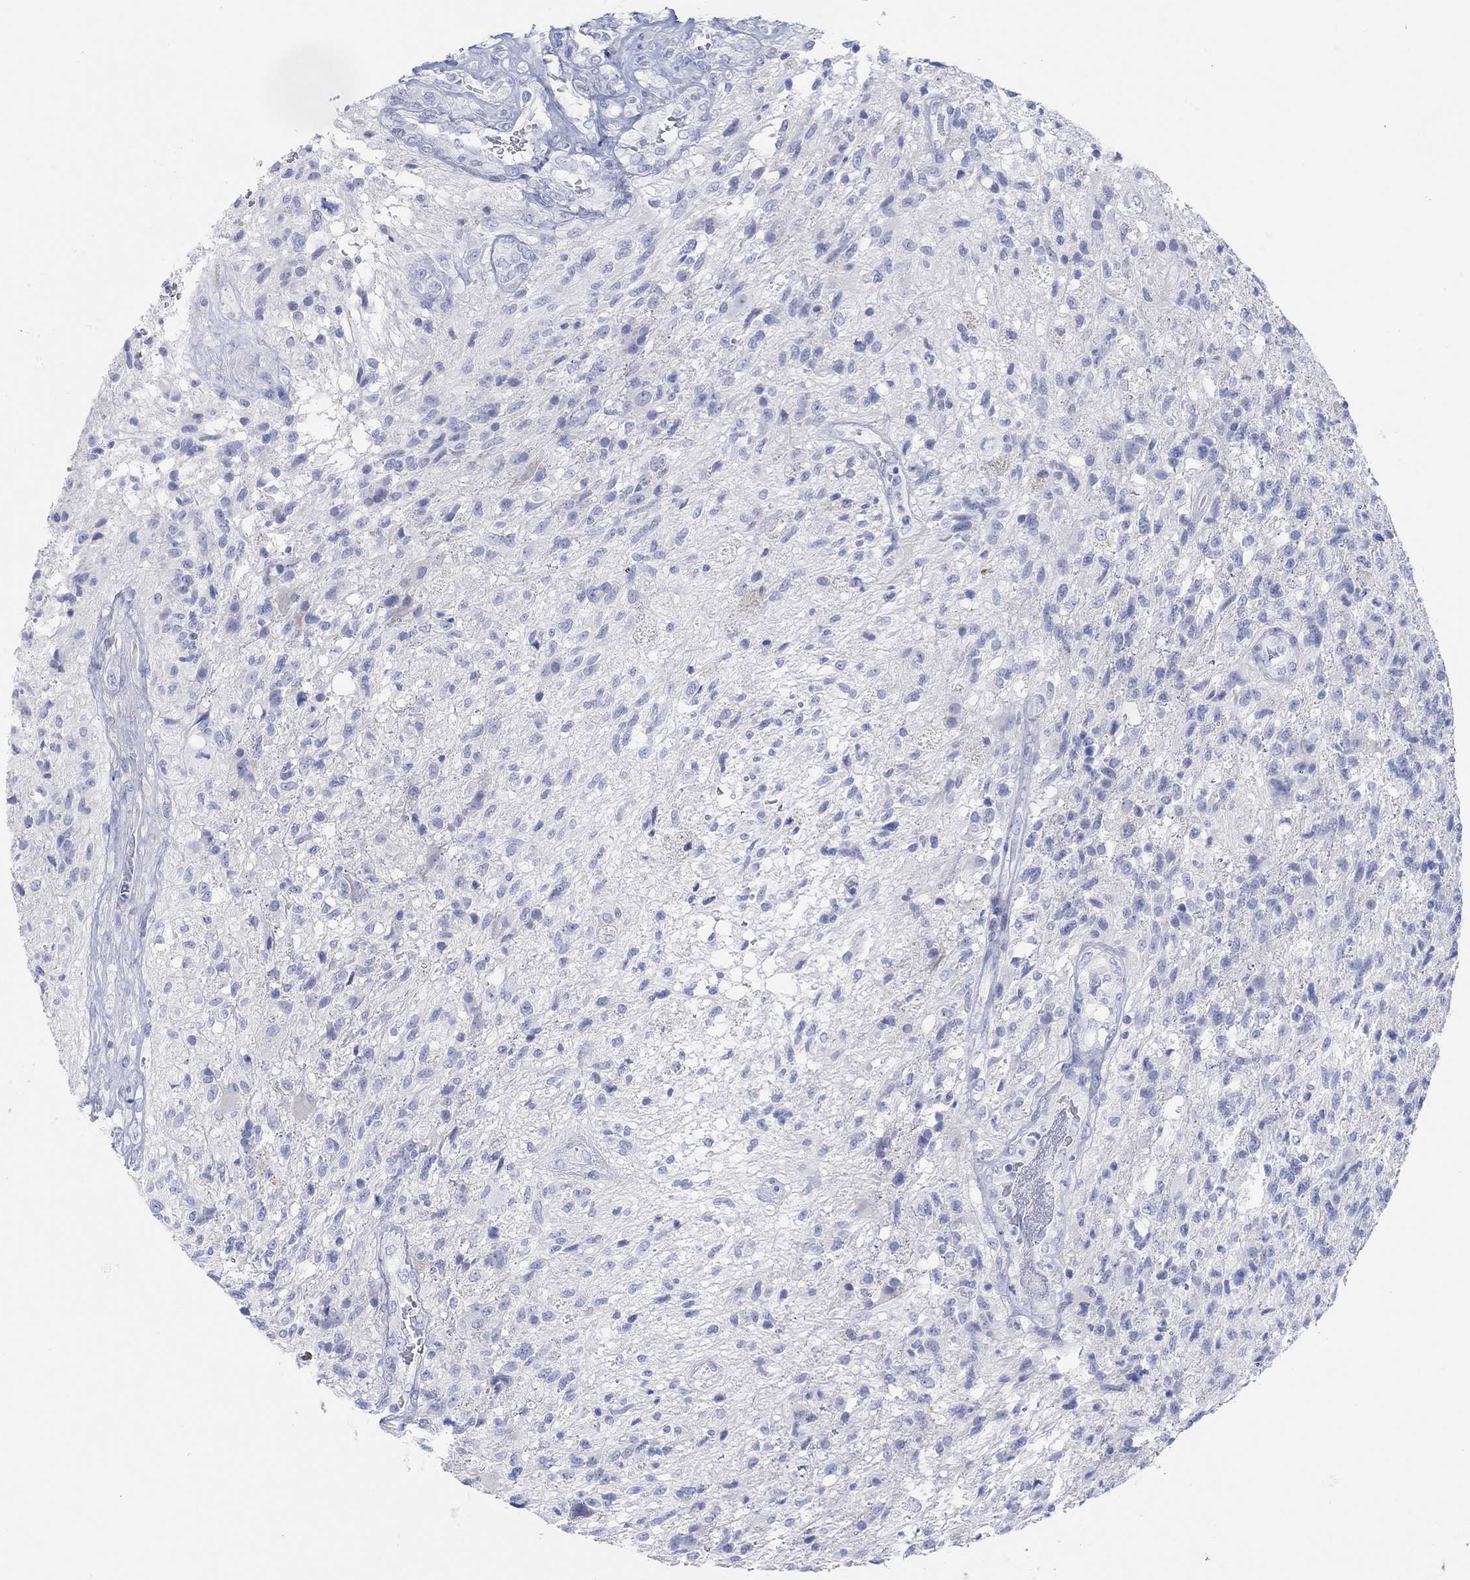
{"staining": {"intensity": "negative", "quantity": "none", "location": "none"}, "tissue": "glioma", "cell_type": "Tumor cells", "image_type": "cancer", "snomed": [{"axis": "morphology", "description": "Glioma, malignant, High grade"}, {"axis": "topography", "description": "Brain"}], "caption": "DAB immunohistochemical staining of glioma reveals no significant staining in tumor cells.", "gene": "AK8", "patient": {"sex": "male", "age": 56}}